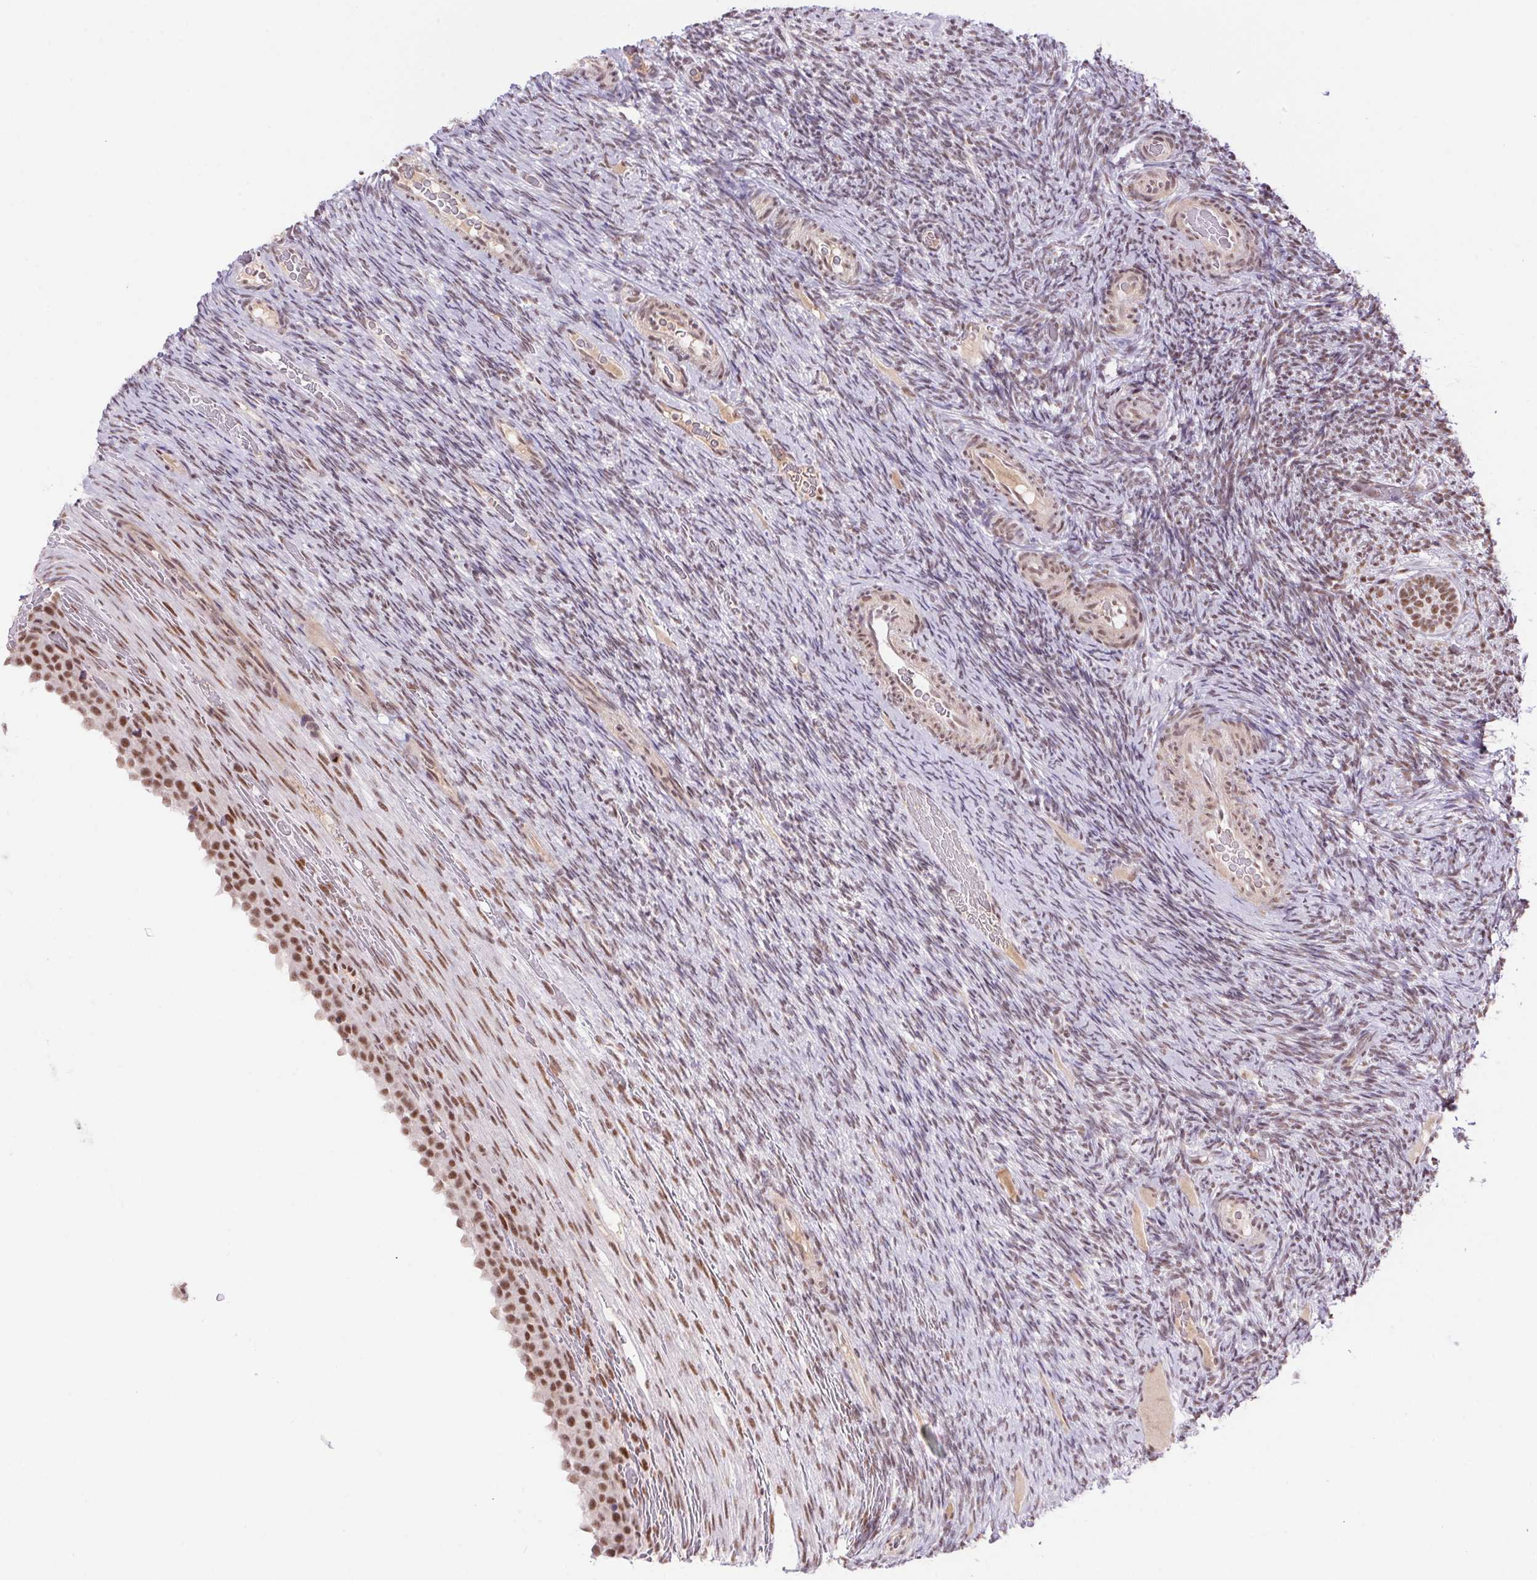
{"staining": {"intensity": "moderate", "quantity": ">75%", "location": "nuclear"}, "tissue": "ovary", "cell_type": "Follicle cells", "image_type": "normal", "snomed": [{"axis": "morphology", "description": "Normal tissue, NOS"}, {"axis": "topography", "description": "Ovary"}], "caption": "Ovary stained with a brown dye exhibits moderate nuclear positive expression in approximately >75% of follicle cells.", "gene": "DDX17", "patient": {"sex": "female", "age": 34}}